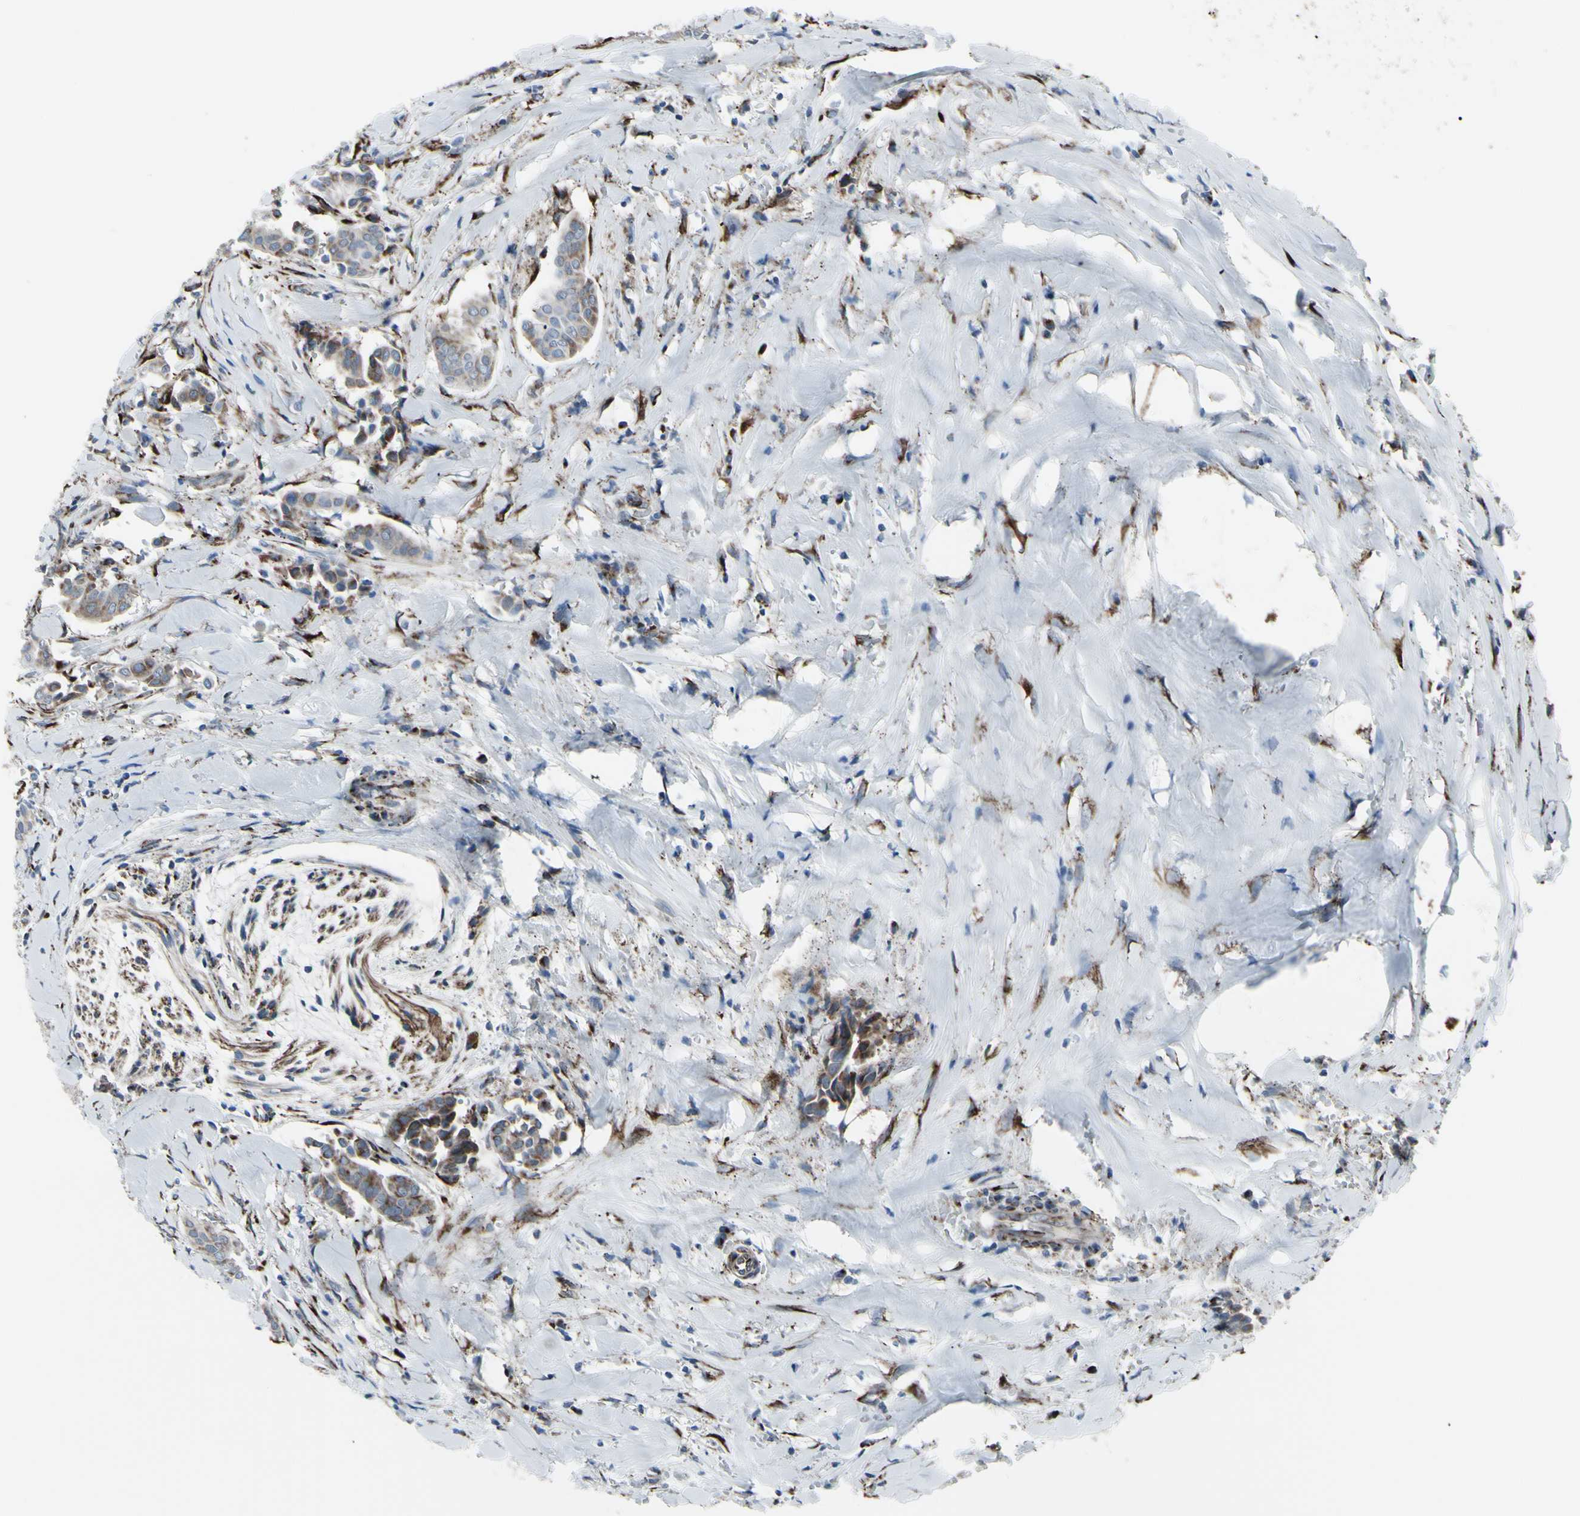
{"staining": {"intensity": "moderate", "quantity": ">75%", "location": "cytoplasmic/membranous"}, "tissue": "head and neck cancer", "cell_type": "Tumor cells", "image_type": "cancer", "snomed": [{"axis": "morphology", "description": "Adenocarcinoma, NOS"}, {"axis": "topography", "description": "Salivary gland"}, {"axis": "topography", "description": "Head-Neck"}], "caption": "Tumor cells demonstrate medium levels of moderate cytoplasmic/membranous staining in approximately >75% of cells in head and neck adenocarcinoma.", "gene": "GLG1", "patient": {"sex": "female", "age": 59}}